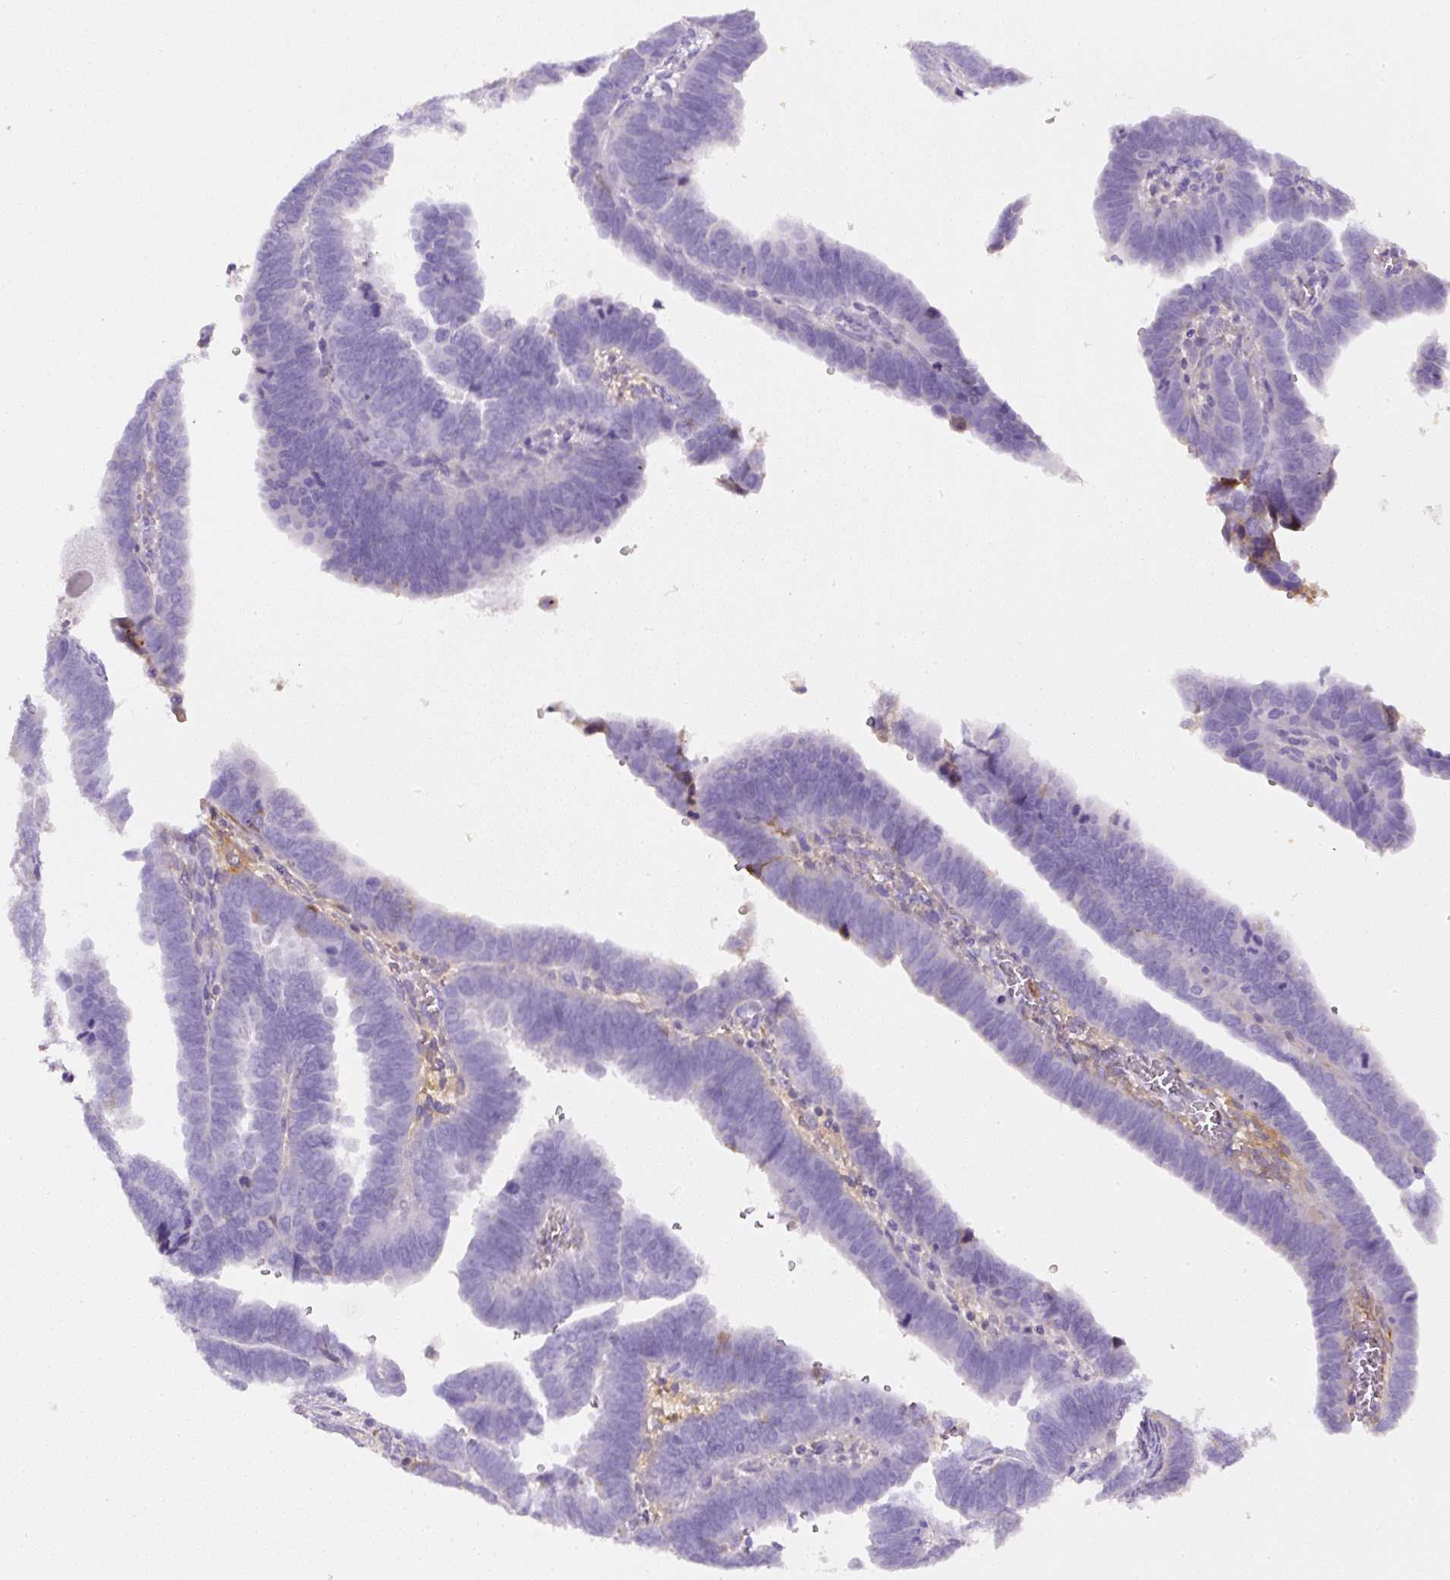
{"staining": {"intensity": "negative", "quantity": "none", "location": "none"}, "tissue": "endometrial cancer", "cell_type": "Tumor cells", "image_type": "cancer", "snomed": [{"axis": "morphology", "description": "Adenocarcinoma, NOS"}, {"axis": "topography", "description": "Endometrium"}], "caption": "Immunohistochemistry (IHC) micrograph of neoplastic tissue: human endometrial cancer (adenocarcinoma) stained with DAB reveals no significant protein positivity in tumor cells.", "gene": "APCS", "patient": {"sex": "female", "age": 75}}